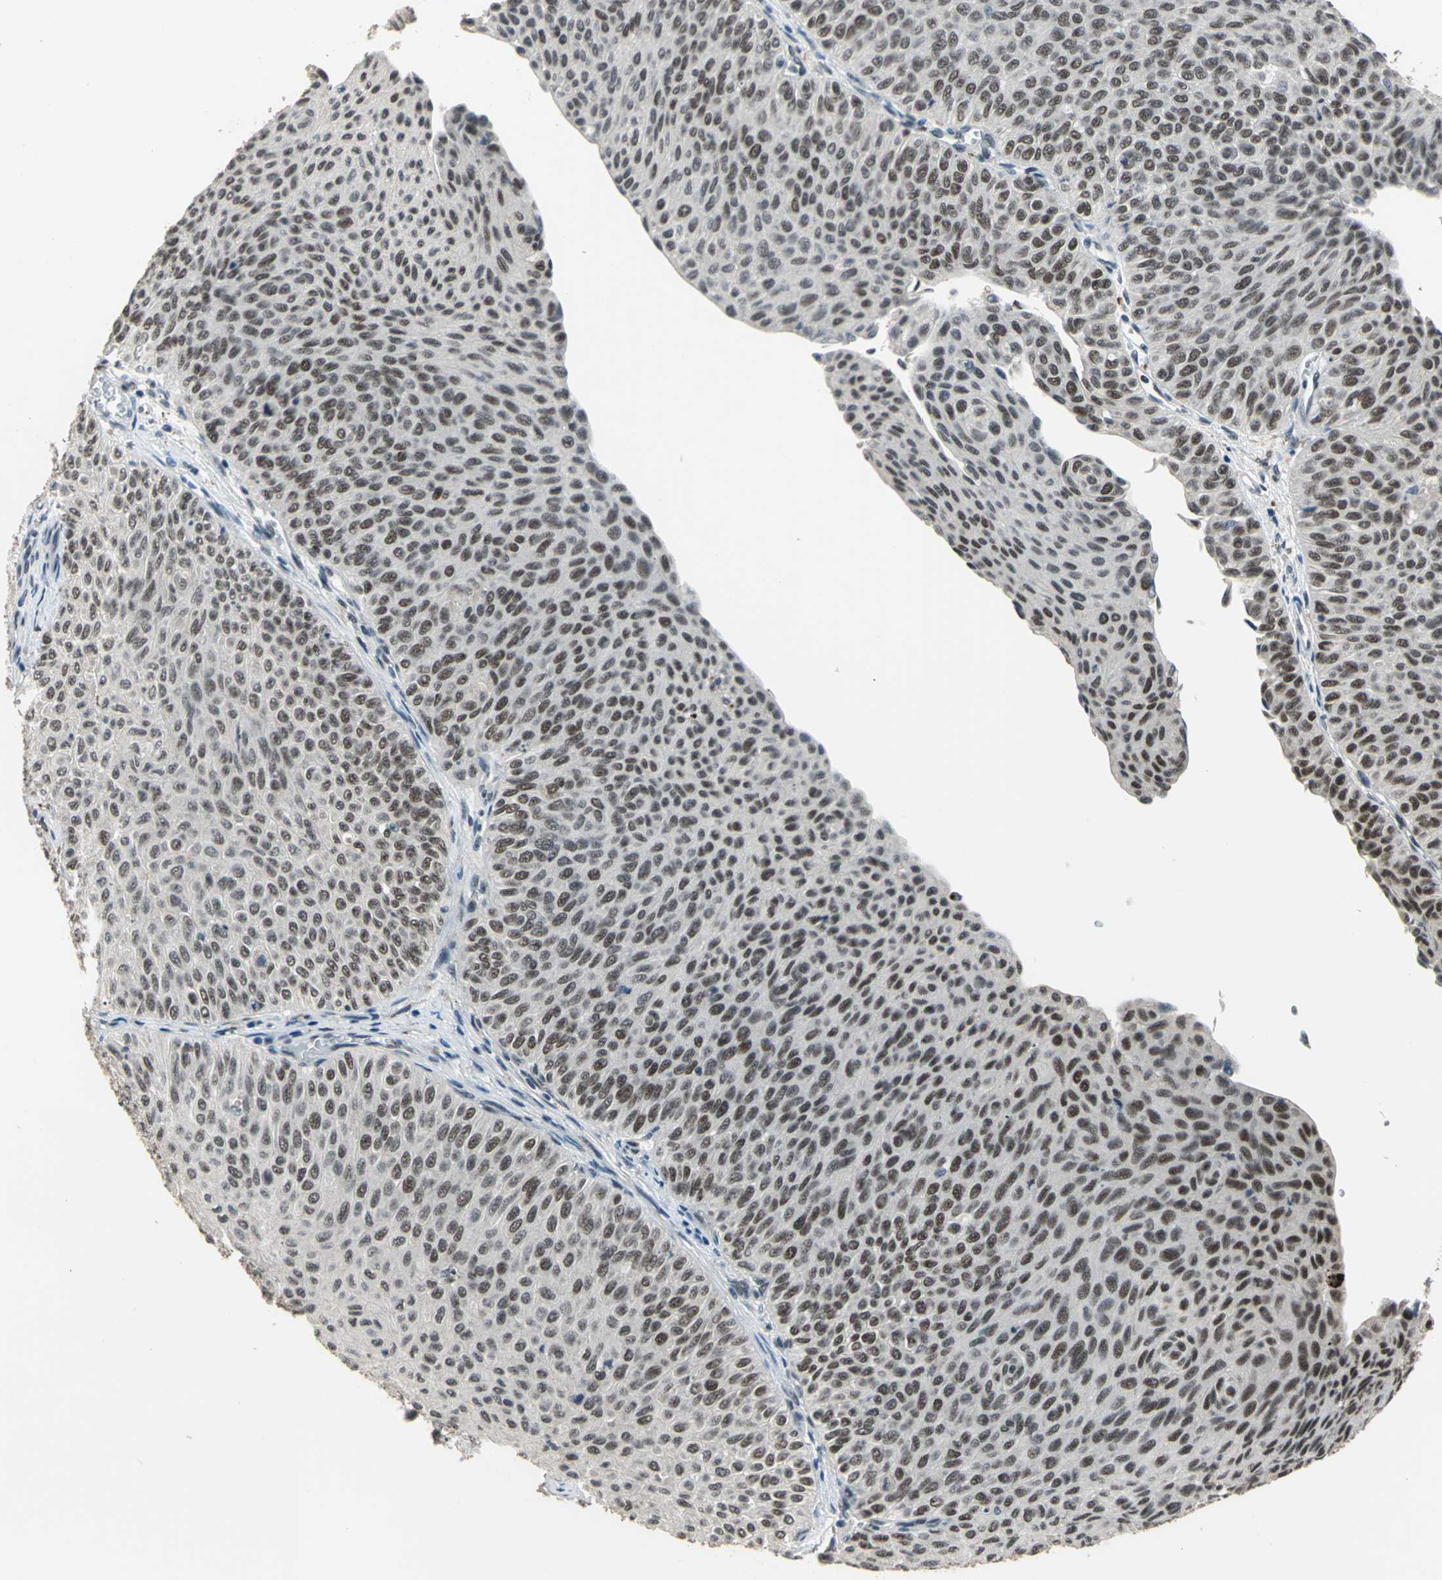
{"staining": {"intensity": "moderate", "quantity": ">75%", "location": "nuclear"}, "tissue": "urothelial cancer", "cell_type": "Tumor cells", "image_type": "cancer", "snomed": [{"axis": "morphology", "description": "Urothelial carcinoma, Low grade"}, {"axis": "topography", "description": "Urinary bladder"}], "caption": "A high-resolution micrograph shows immunohistochemistry staining of low-grade urothelial carcinoma, which shows moderate nuclear staining in about >75% of tumor cells.", "gene": "ELF2", "patient": {"sex": "male", "age": 78}}